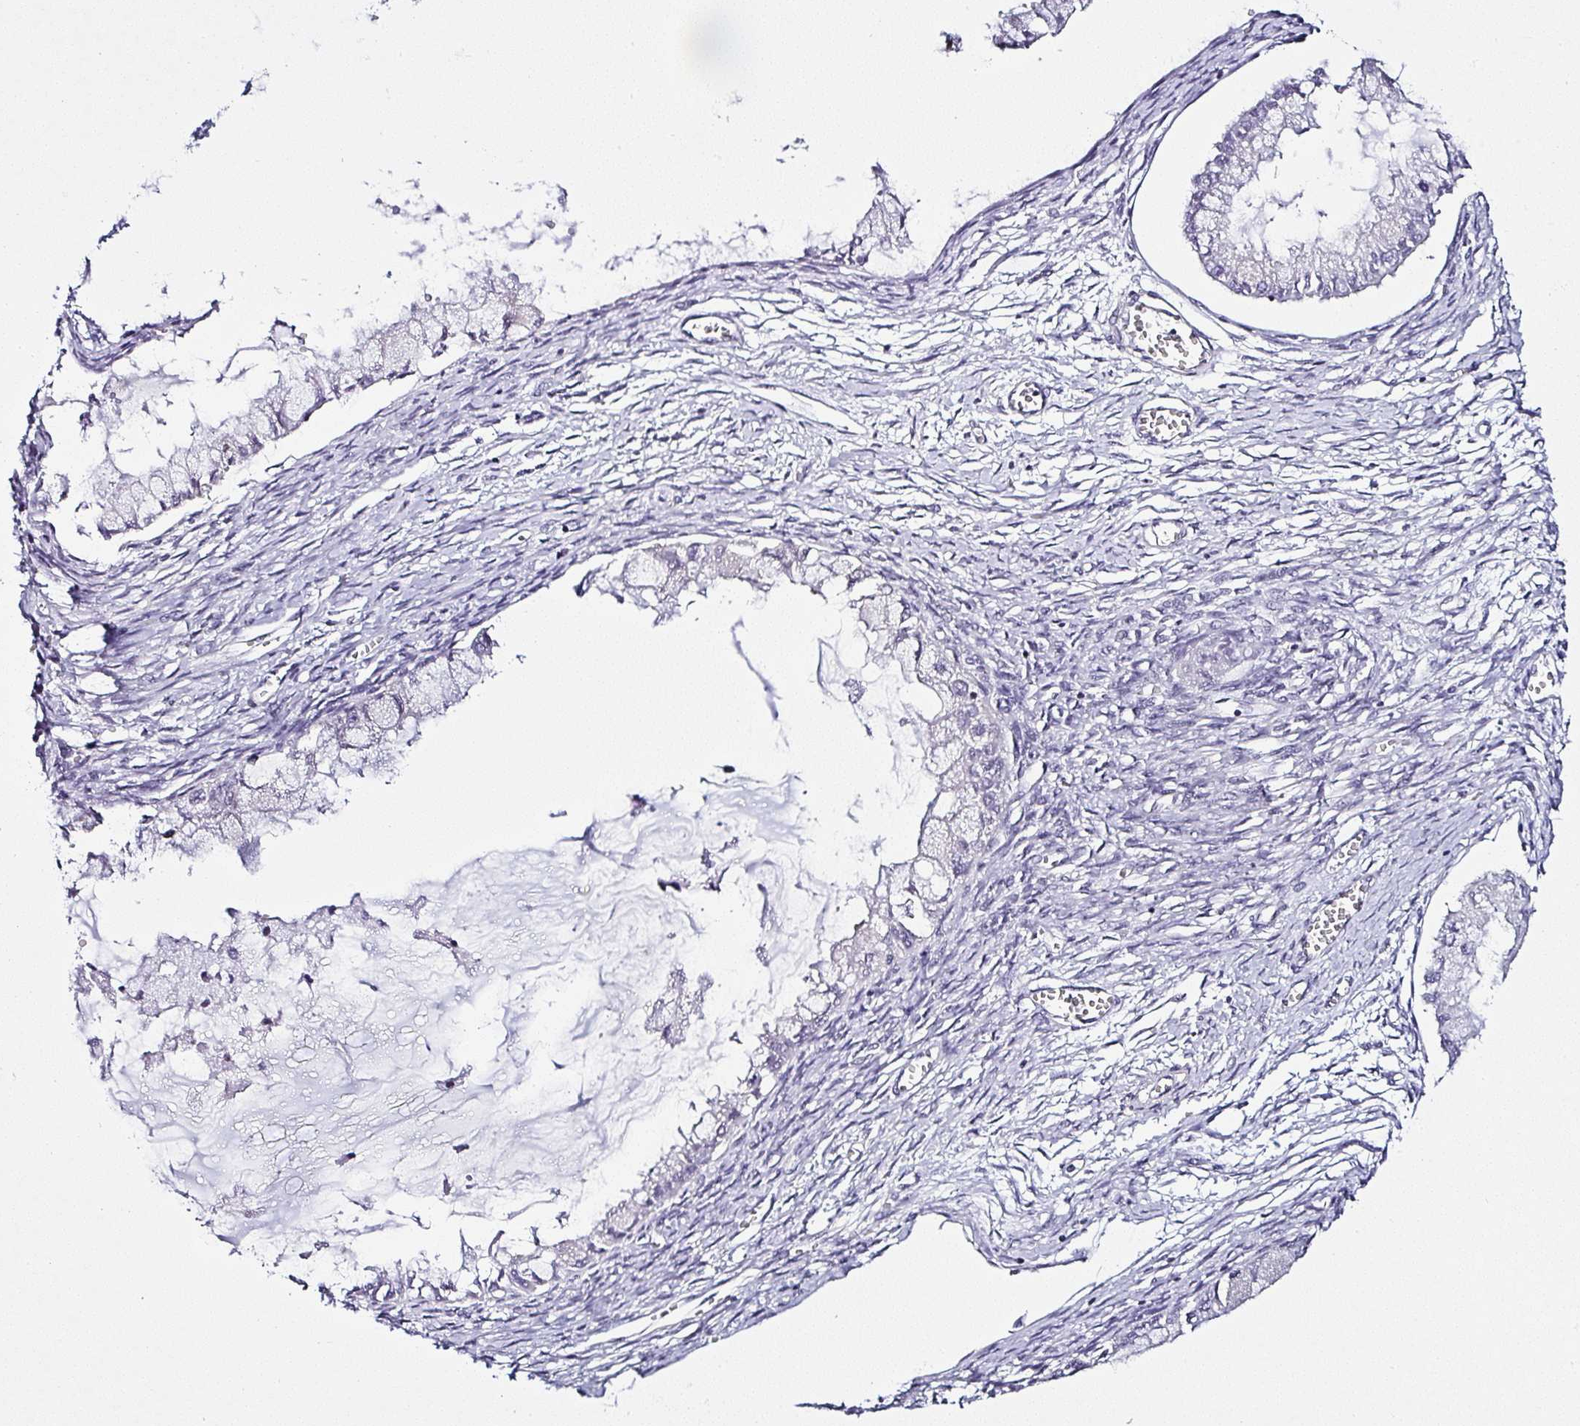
{"staining": {"intensity": "negative", "quantity": "none", "location": "none"}, "tissue": "ovarian cancer", "cell_type": "Tumor cells", "image_type": "cancer", "snomed": [{"axis": "morphology", "description": "Cystadenocarcinoma, mucinous, NOS"}, {"axis": "topography", "description": "Ovary"}], "caption": "Tumor cells show no significant positivity in ovarian cancer (mucinous cystadenocarcinoma).", "gene": "SERPINB3", "patient": {"sex": "female", "age": 34}}